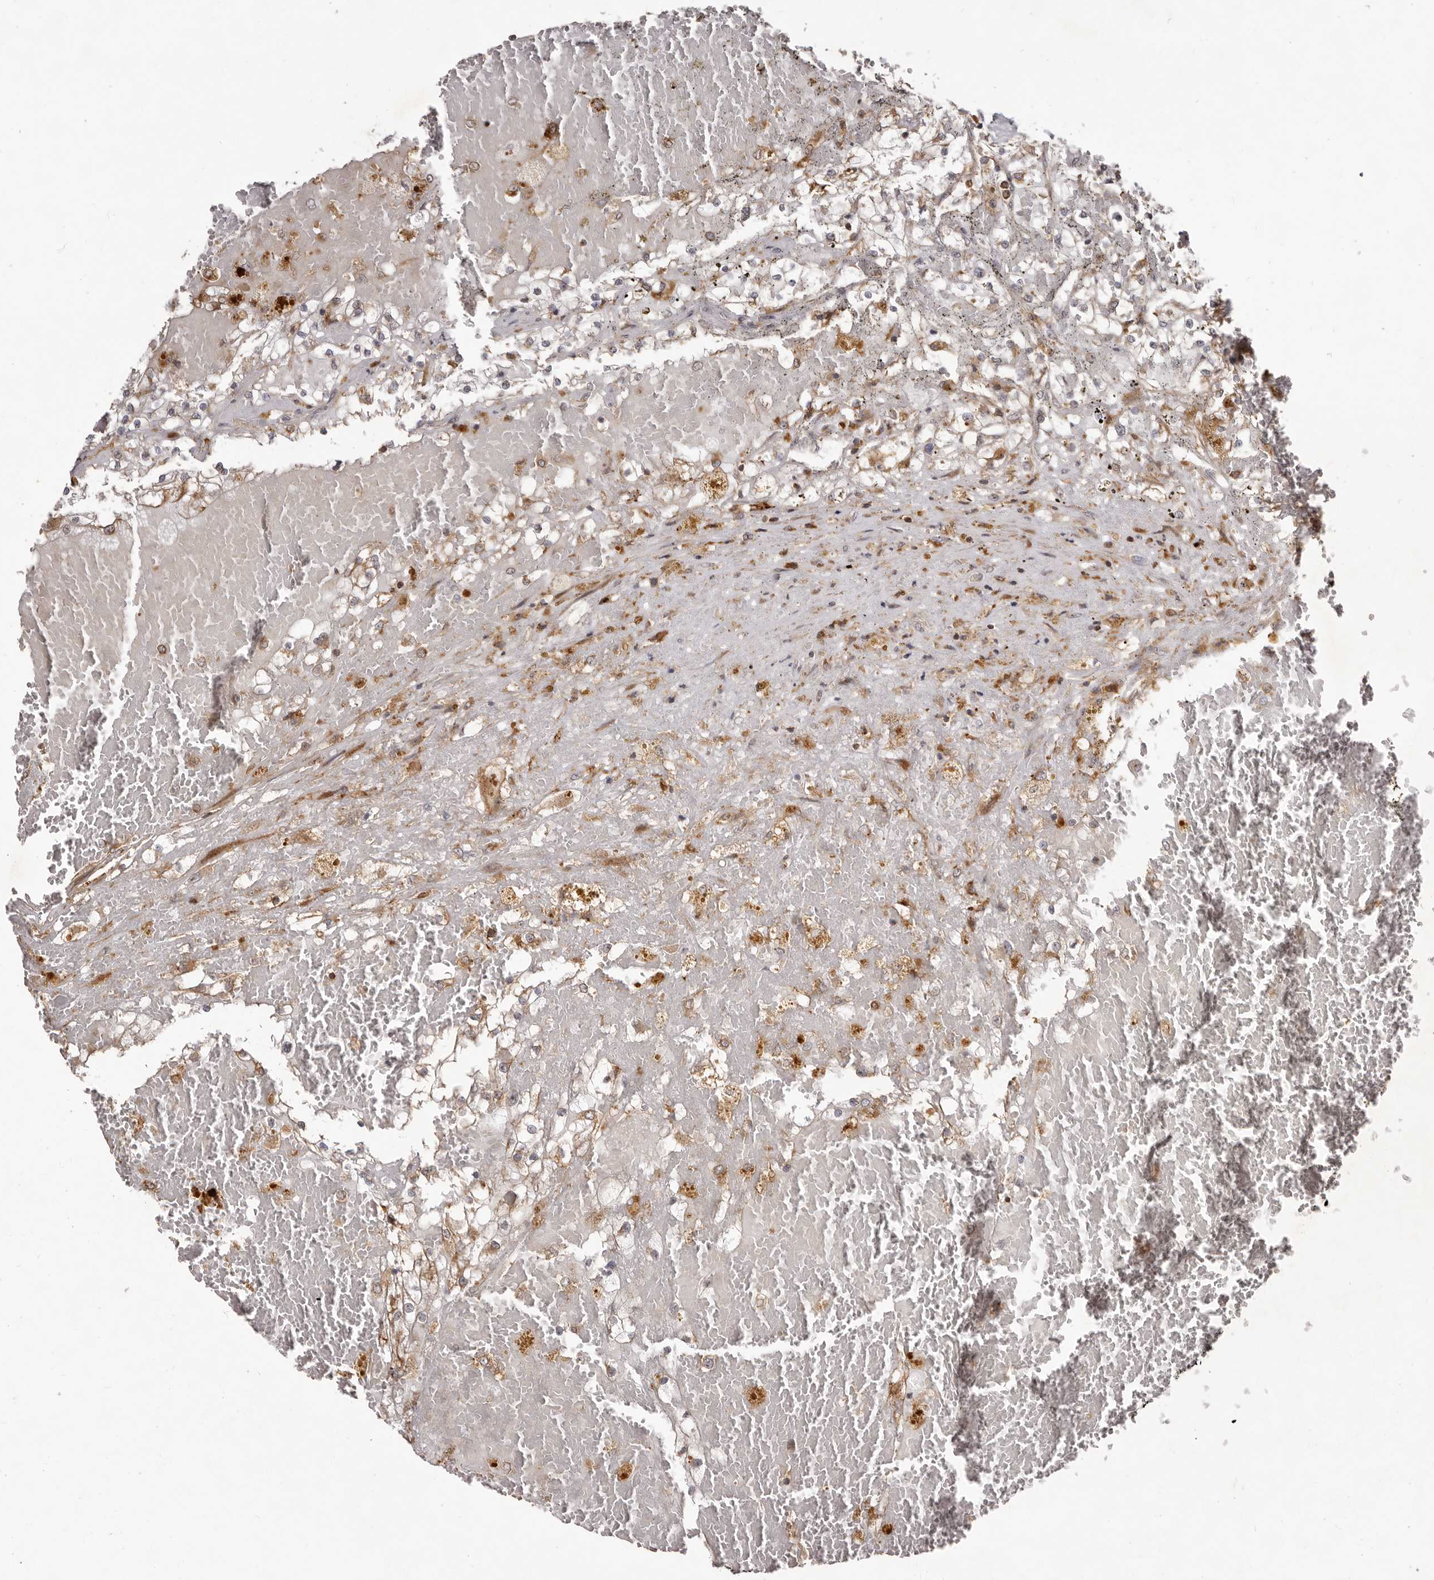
{"staining": {"intensity": "weak", "quantity": "<25%", "location": "cytoplasmic/membranous"}, "tissue": "renal cancer", "cell_type": "Tumor cells", "image_type": "cancer", "snomed": [{"axis": "morphology", "description": "Normal tissue, NOS"}, {"axis": "morphology", "description": "Adenocarcinoma, NOS"}, {"axis": "topography", "description": "Kidney"}], "caption": "DAB (3,3'-diaminobenzidine) immunohistochemical staining of human renal cancer reveals no significant staining in tumor cells. The staining was performed using DAB (3,3'-diaminobenzidine) to visualize the protein expression in brown, while the nuclei were stained in blue with hematoxylin (Magnification: 20x).", "gene": "RNF187", "patient": {"sex": "male", "age": 68}}